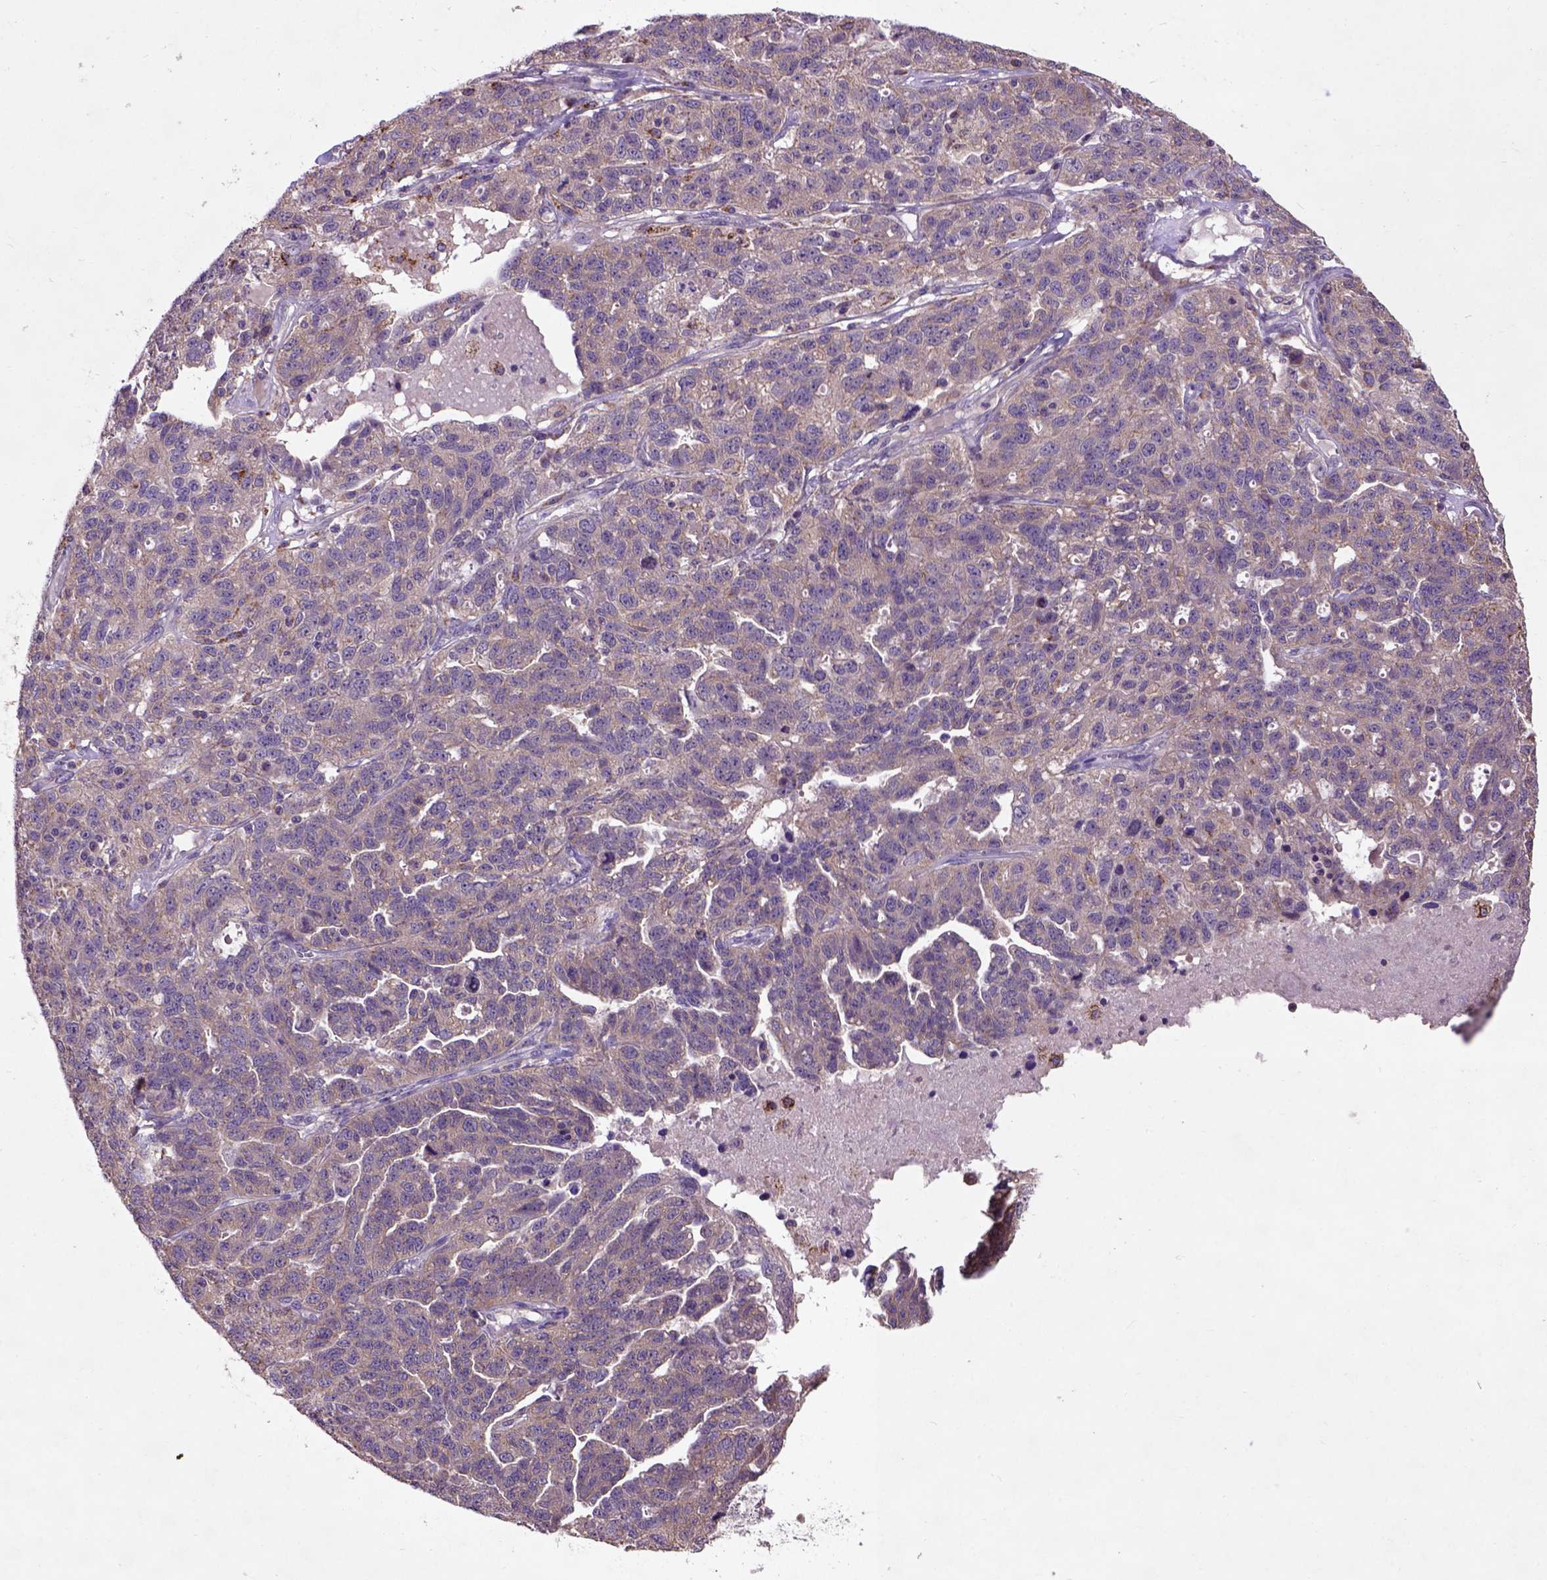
{"staining": {"intensity": "moderate", "quantity": ">75%", "location": "cytoplasmic/membranous"}, "tissue": "ovarian cancer", "cell_type": "Tumor cells", "image_type": "cancer", "snomed": [{"axis": "morphology", "description": "Cystadenocarcinoma, serous, NOS"}, {"axis": "topography", "description": "Ovary"}], "caption": "IHC micrograph of human ovarian cancer stained for a protein (brown), which exhibits medium levels of moderate cytoplasmic/membranous expression in about >75% of tumor cells.", "gene": "KBTBD8", "patient": {"sex": "female", "age": 71}}